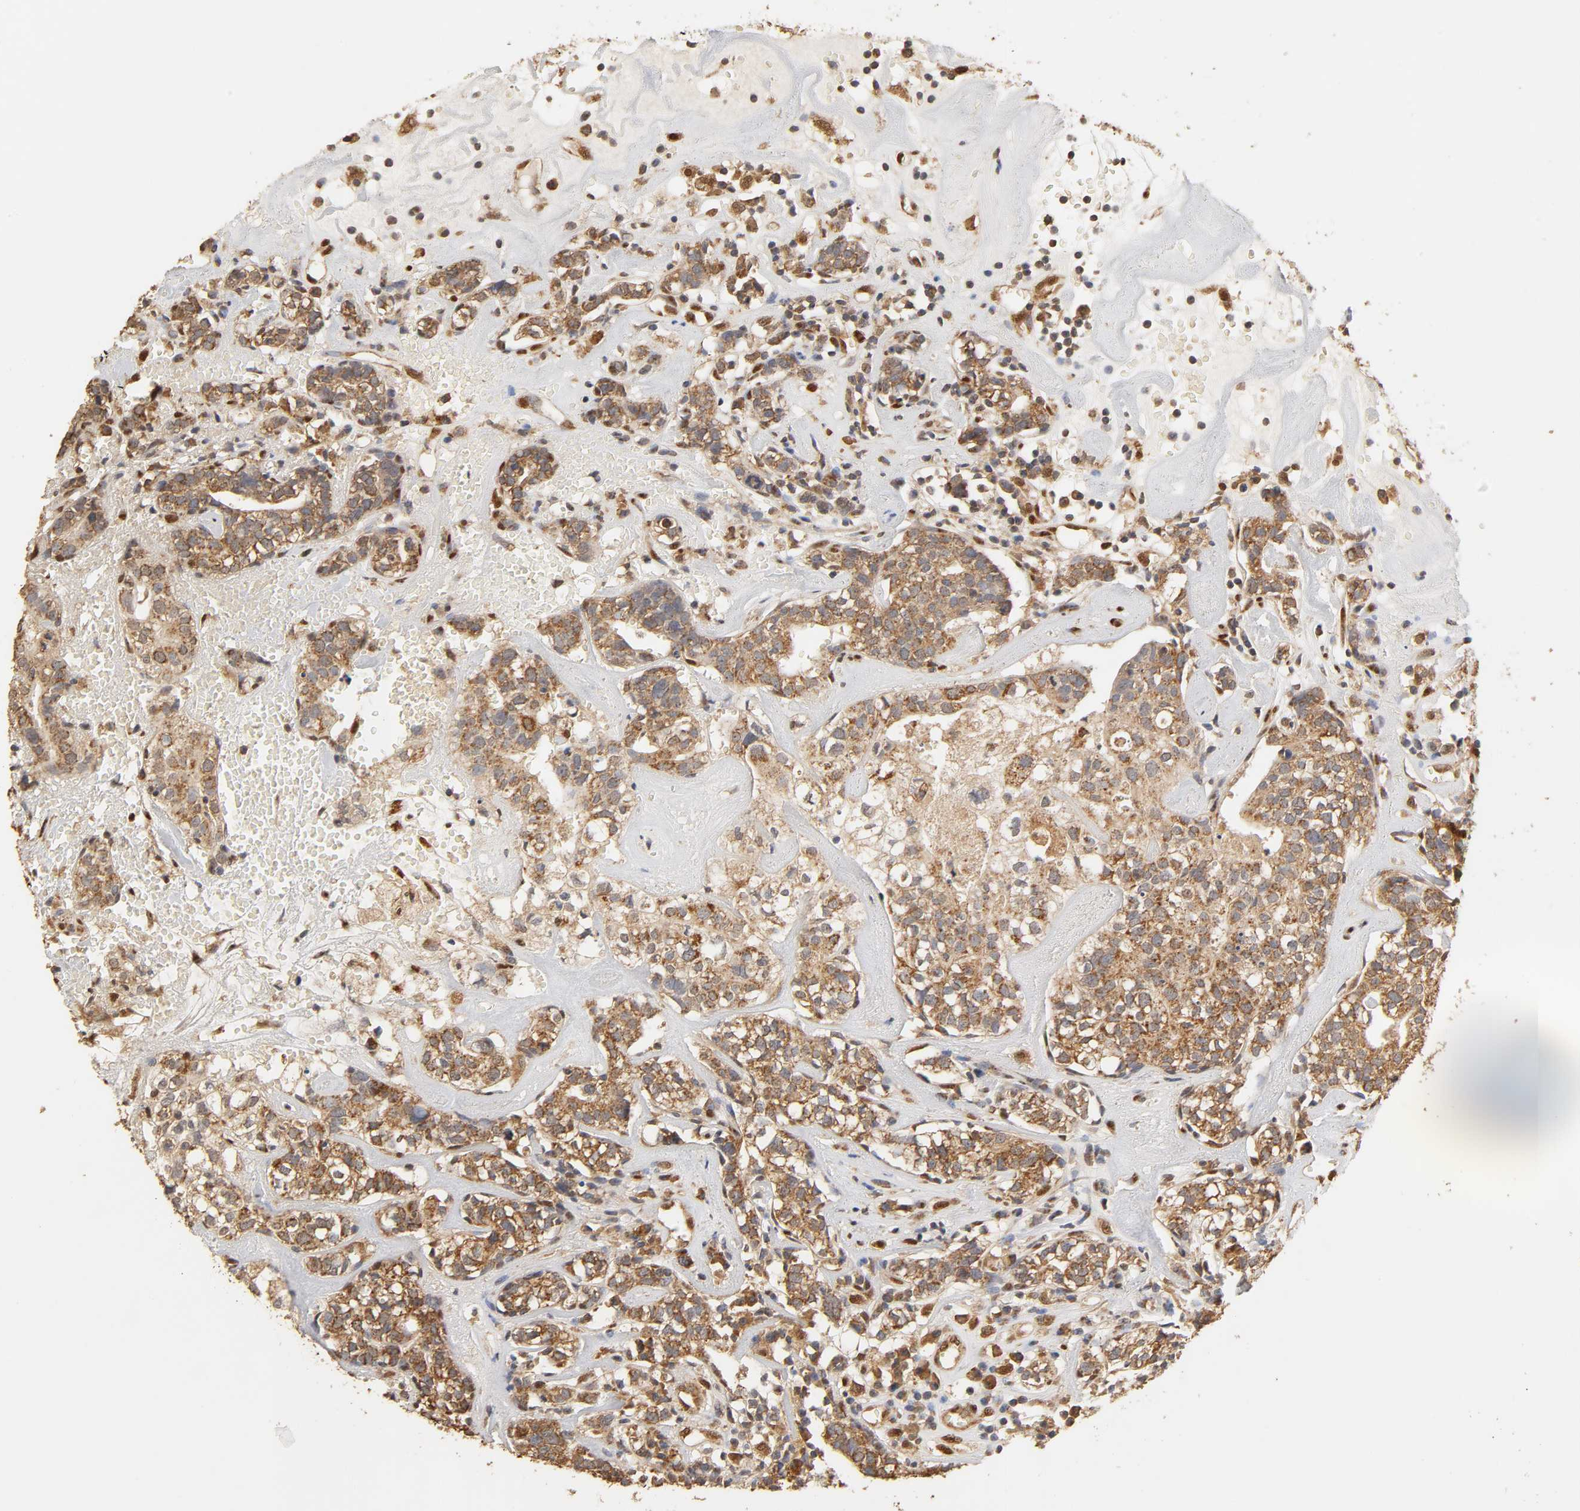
{"staining": {"intensity": "strong", "quantity": ">75%", "location": "cytoplasmic/membranous"}, "tissue": "head and neck cancer", "cell_type": "Tumor cells", "image_type": "cancer", "snomed": [{"axis": "morphology", "description": "Adenocarcinoma, NOS"}, {"axis": "topography", "description": "Salivary gland"}, {"axis": "topography", "description": "Head-Neck"}], "caption": "Immunohistochemistry (IHC) image of neoplastic tissue: head and neck adenocarcinoma stained using immunohistochemistry (IHC) shows high levels of strong protein expression localized specifically in the cytoplasmic/membranous of tumor cells, appearing as a cytoplasmic/membranous brown color.", "gene": "PKN1", "patient": {"sex": "female", "age": 65}}